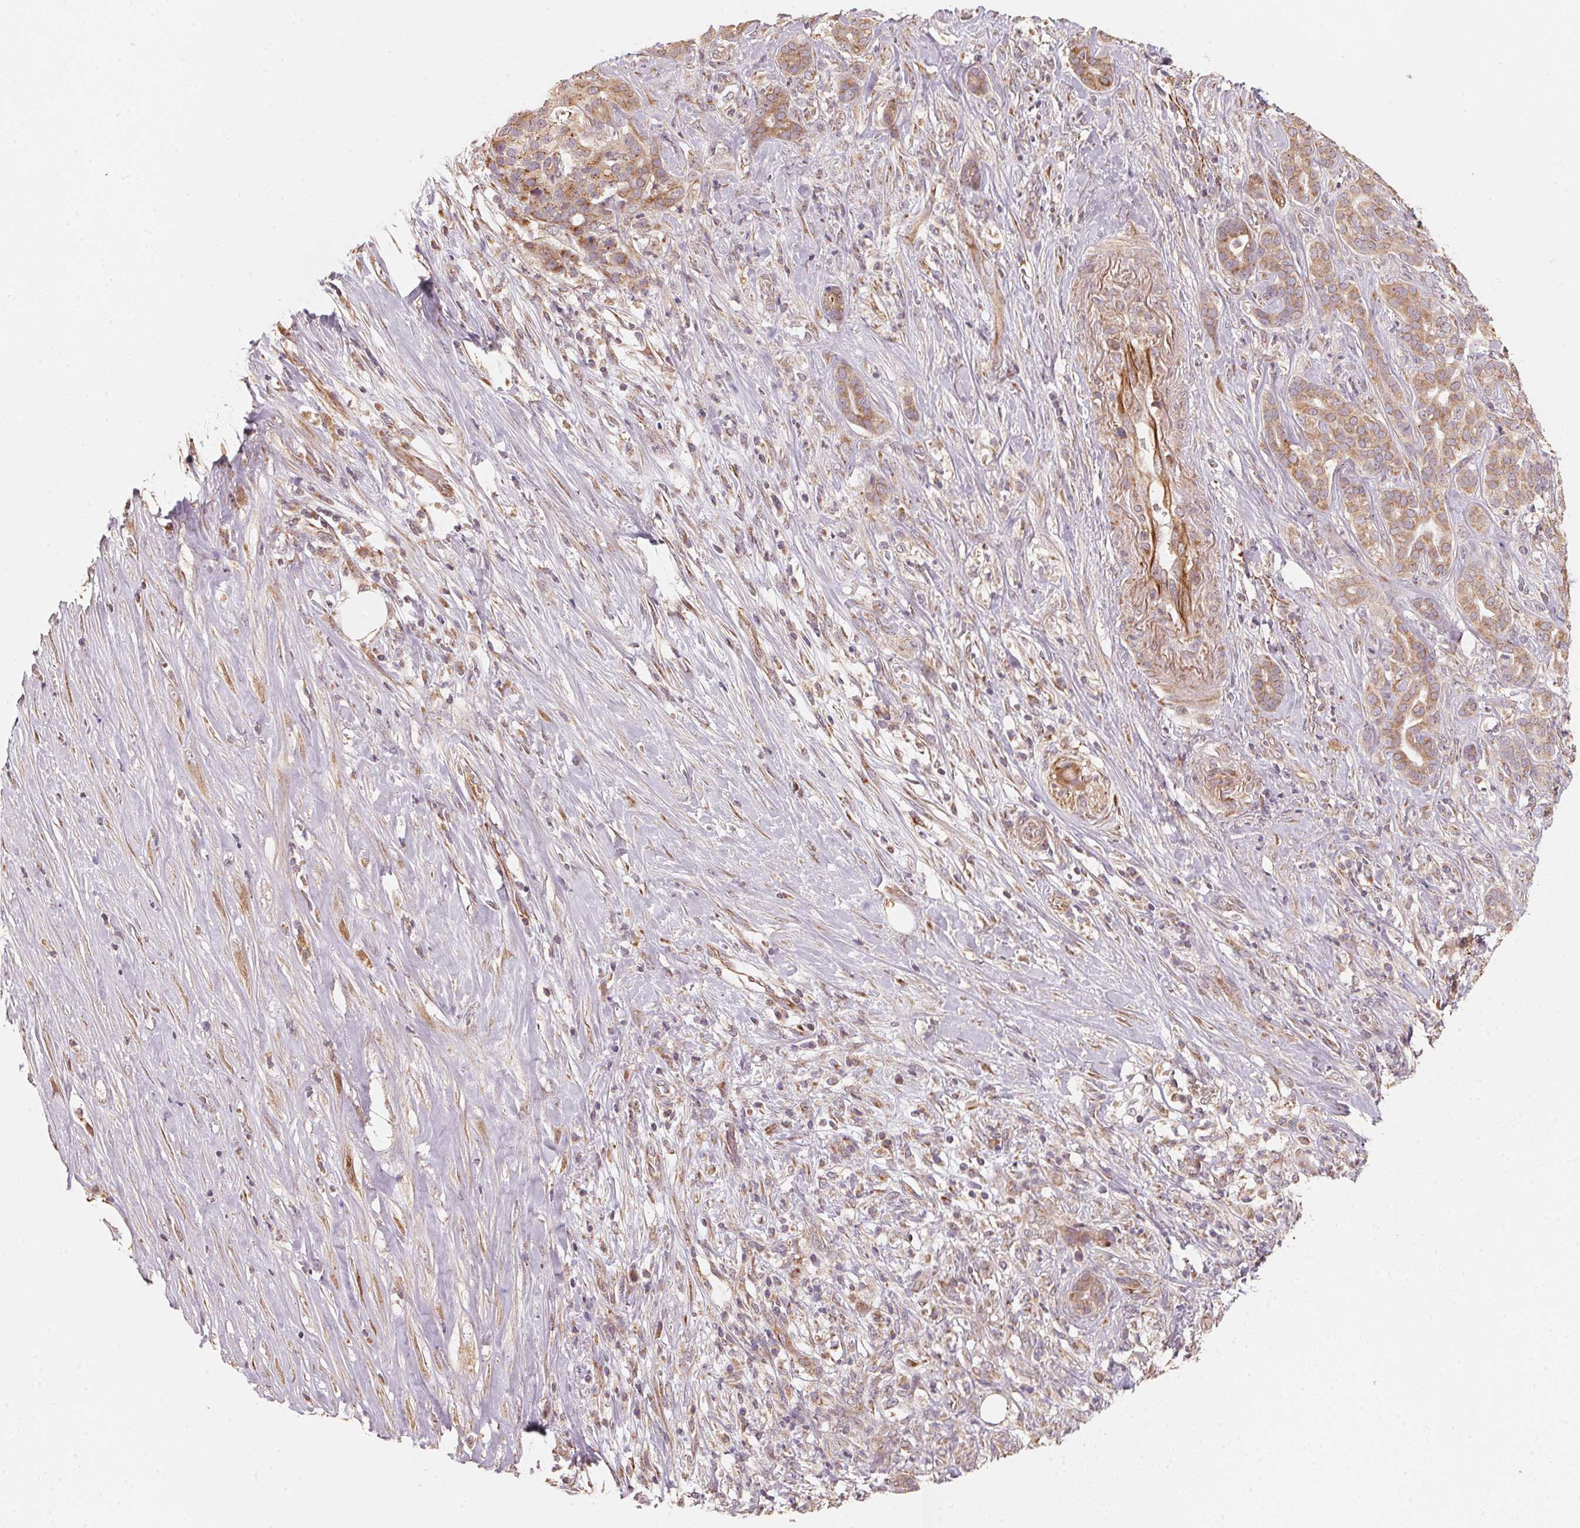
{"staining": {"intensity": "moderate", "quantity": ">75%", "location": "cytoplasmic/membranous"}, "tissue": "pancreatic cancer", "cell_type": "Tumor cells", "image_type": "cancer", "snomed": [{"axis": "morphology", "description": "Normal tissue, NOS"}, {"axis": "morphology", "description": "Inflammation, NOS"}, {"axis": "morphology", "description": "Adenocarcinoma, NOS"}, {"axis": "topography", "description": "Pancreas"}], "caption": "High-magnification brightfield microscopy of pancreatic cancer (adenocarcinoma) stained with DAB (3,3'-diaminobenzidine) (brown) and counterstained with hematoxylin (blue). tumor cells exhibit moderate cytoplasmic/membranous staining is identified in about>75% of cells. The staining is performed using DAB (3,3'-diaminobenzidine) brown chromogen to label protein expression. The nuclei are counter-stained blue using hematoxylin.", "gene": "TSPAN12", "patient": {"sex": "male", "age": 57}}